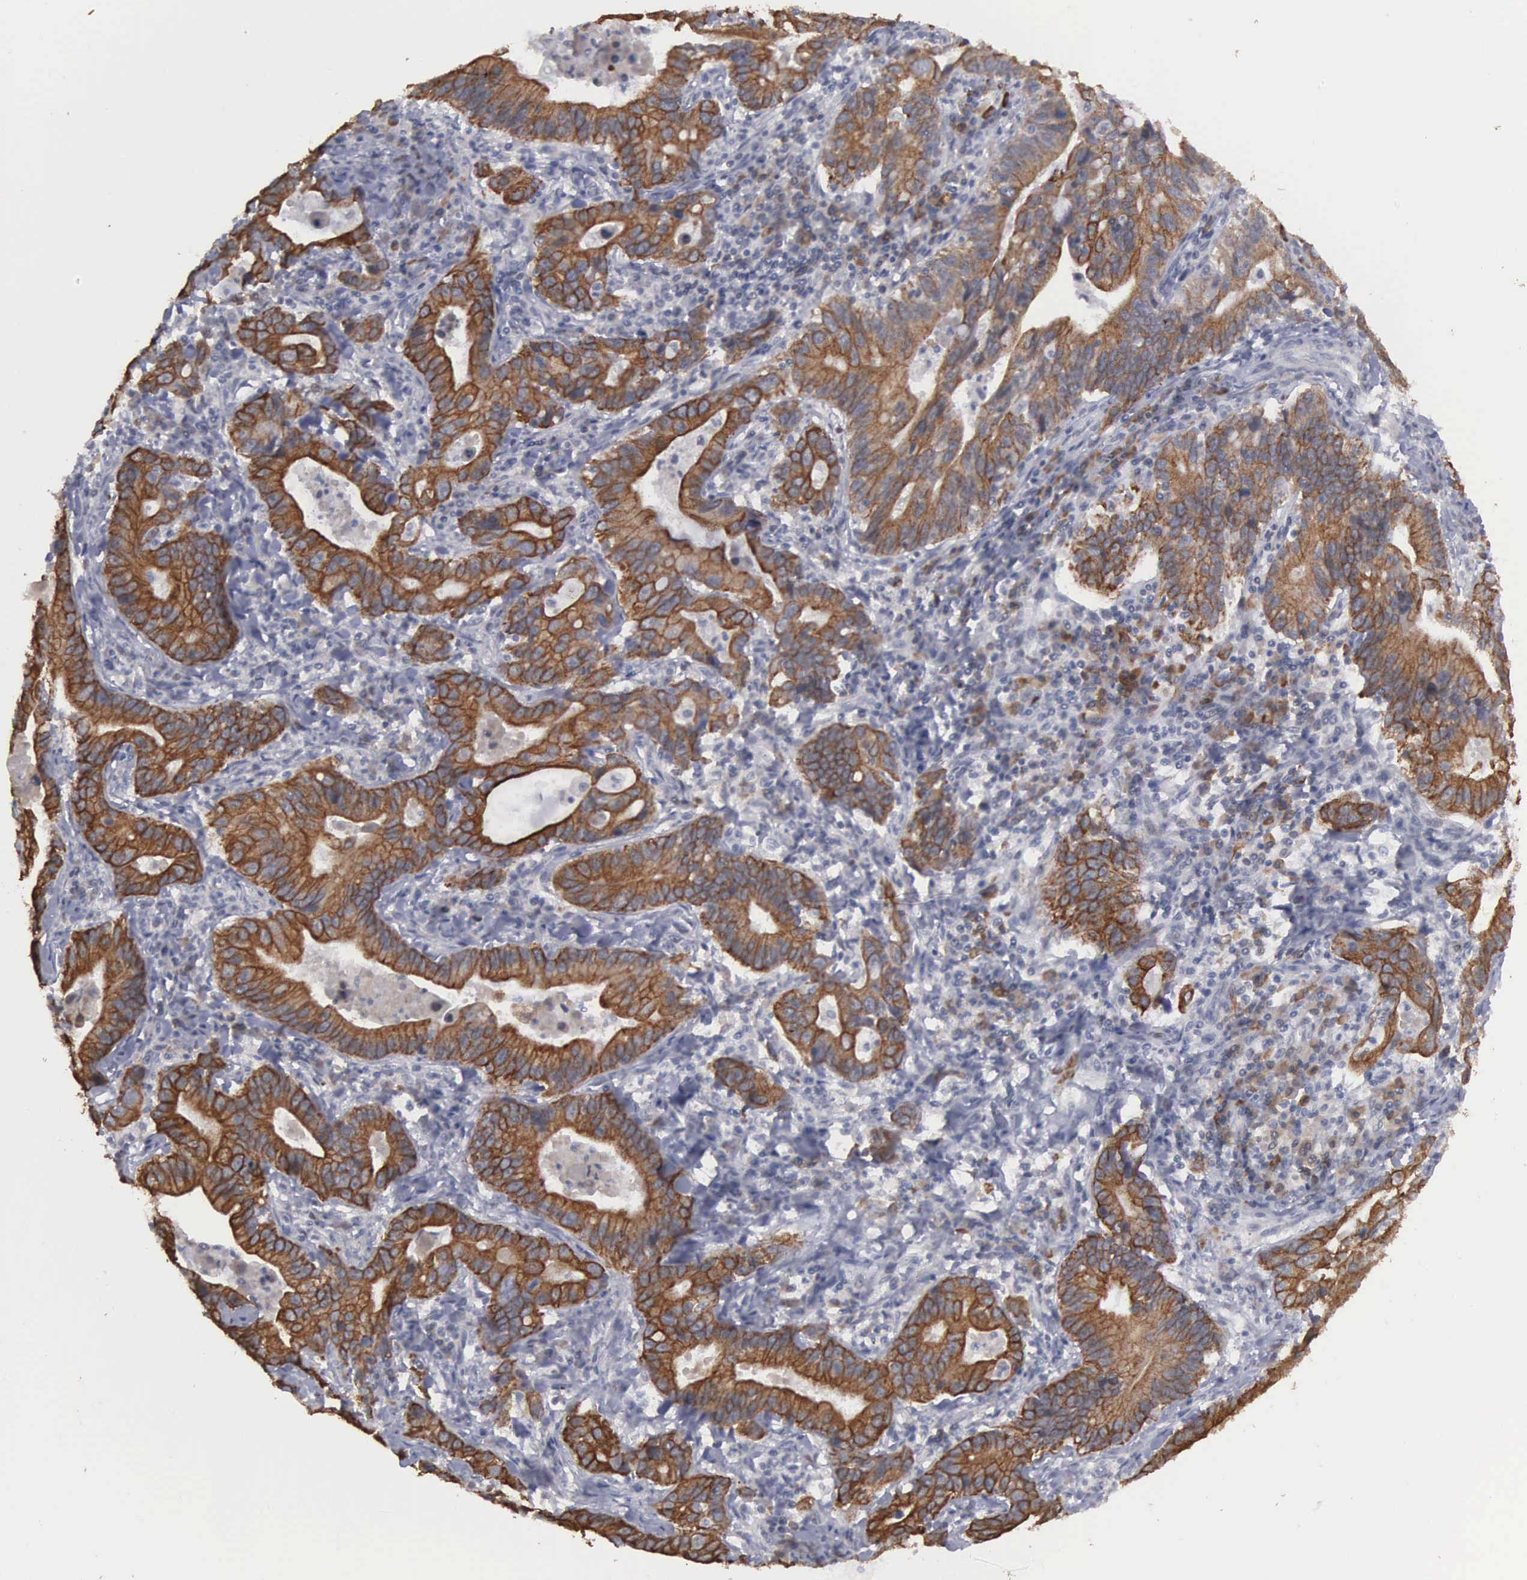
{"staining": {"intensity": "strong", "quantity": ">75%", "location": "cytoplasmic/membranous"}, "tissue": "stomach cancer", "cell_type": "Tumor cells", "image_type": "cancer", "snomed": [{"axis": "morphology", "description": "Adenocarcinoma, NOS"}, {"axis": "topography", "description": "Stomach, upper"}], "caption": "Adenocarcinoma (stomach) was stained to show a protein in brown. There is high levels of strong cytoplasmic/membranous expression in about >75% of tumor cells.", "gene": "WDR89", "patient": {"sex": "male", "age": 63}}